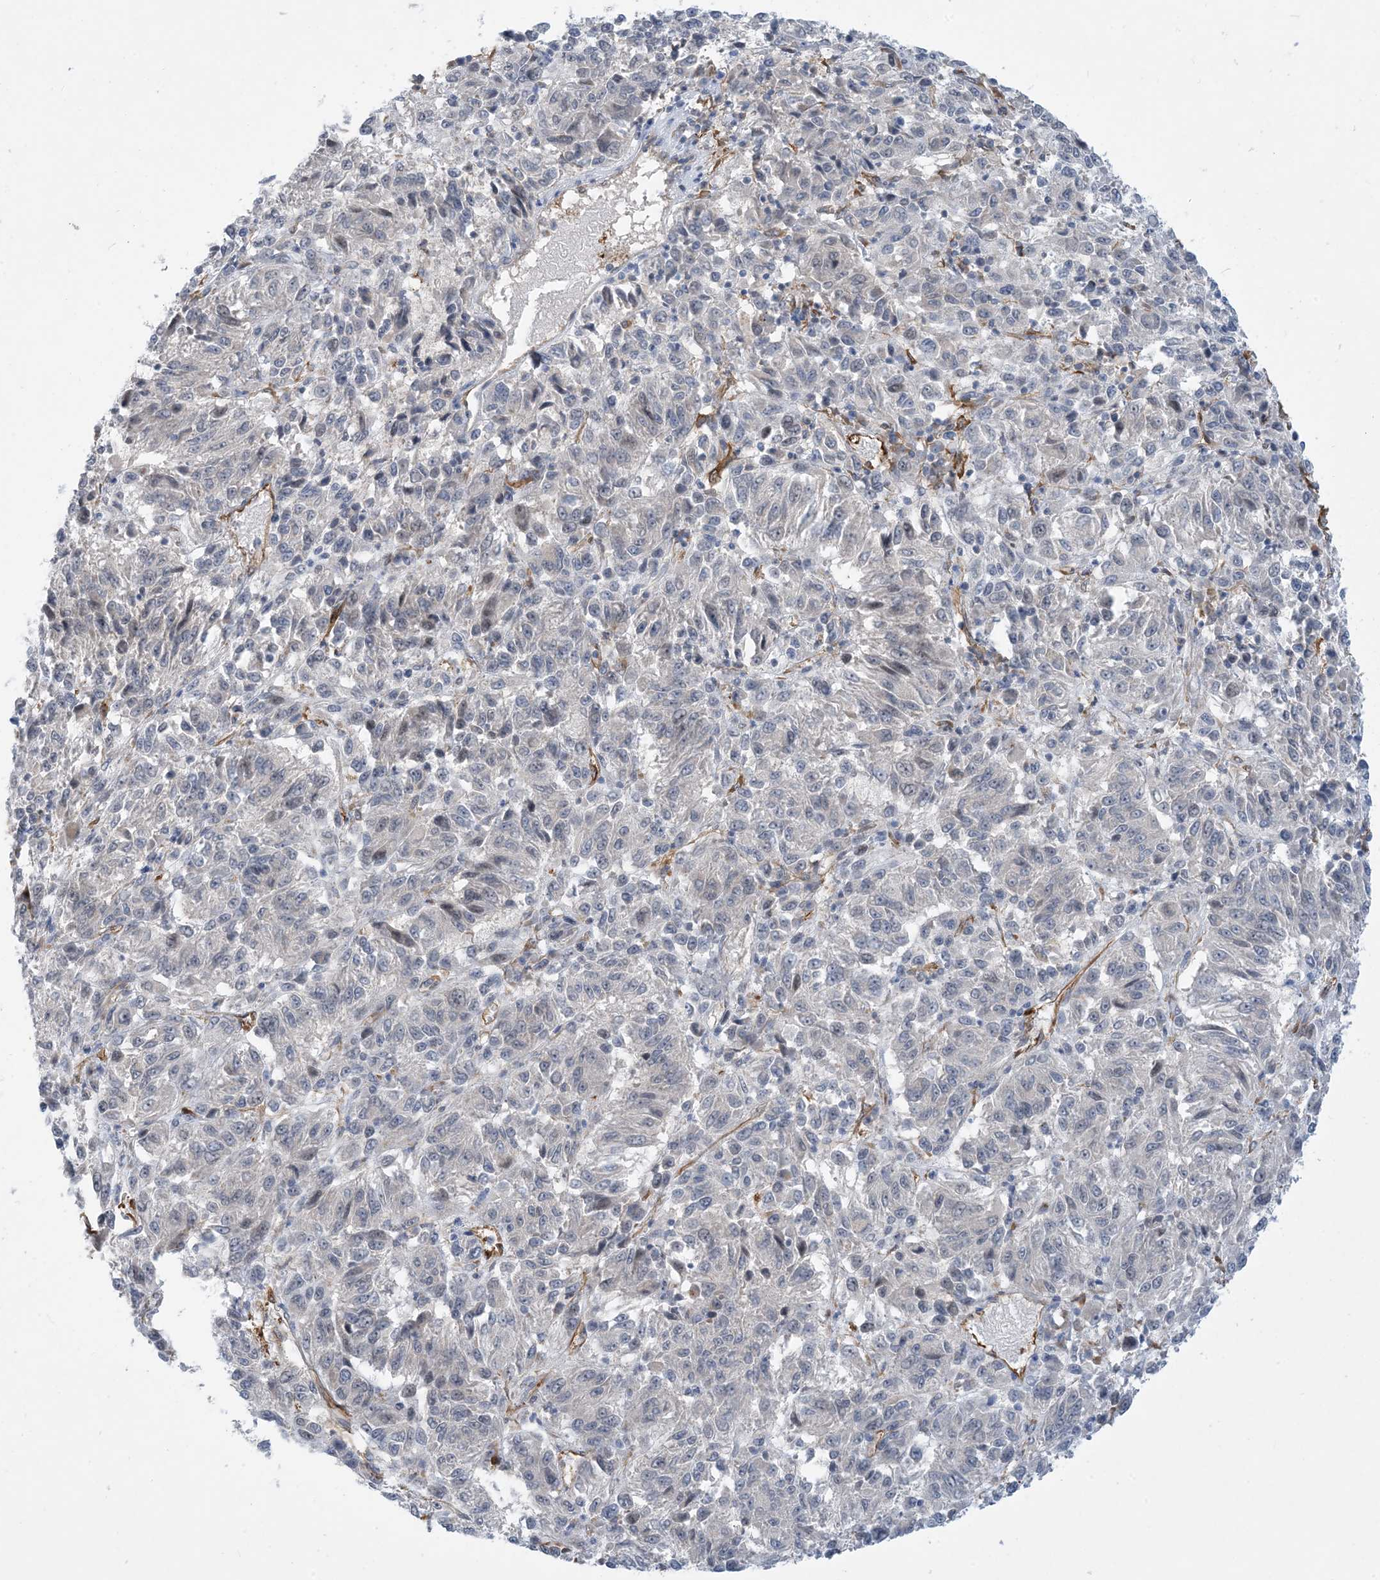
{"staining": {"intensity": "negative", "quantity": "none", "location": "none"}, "tissue": "melanoma", "cell_type": "Tumor cells", "image_type": "cancer", "snomed": [{"axis": "morphology", "description": "Malignant melanoma, Metastatic site"}, {"axis": "topography", "description": "Lung"}], "caption": "This is an IHC image of human melanoma. There is no positivity in tumor cells.", "gene": "EIF2A", "patient": {"sex": "male", "age": 64}}